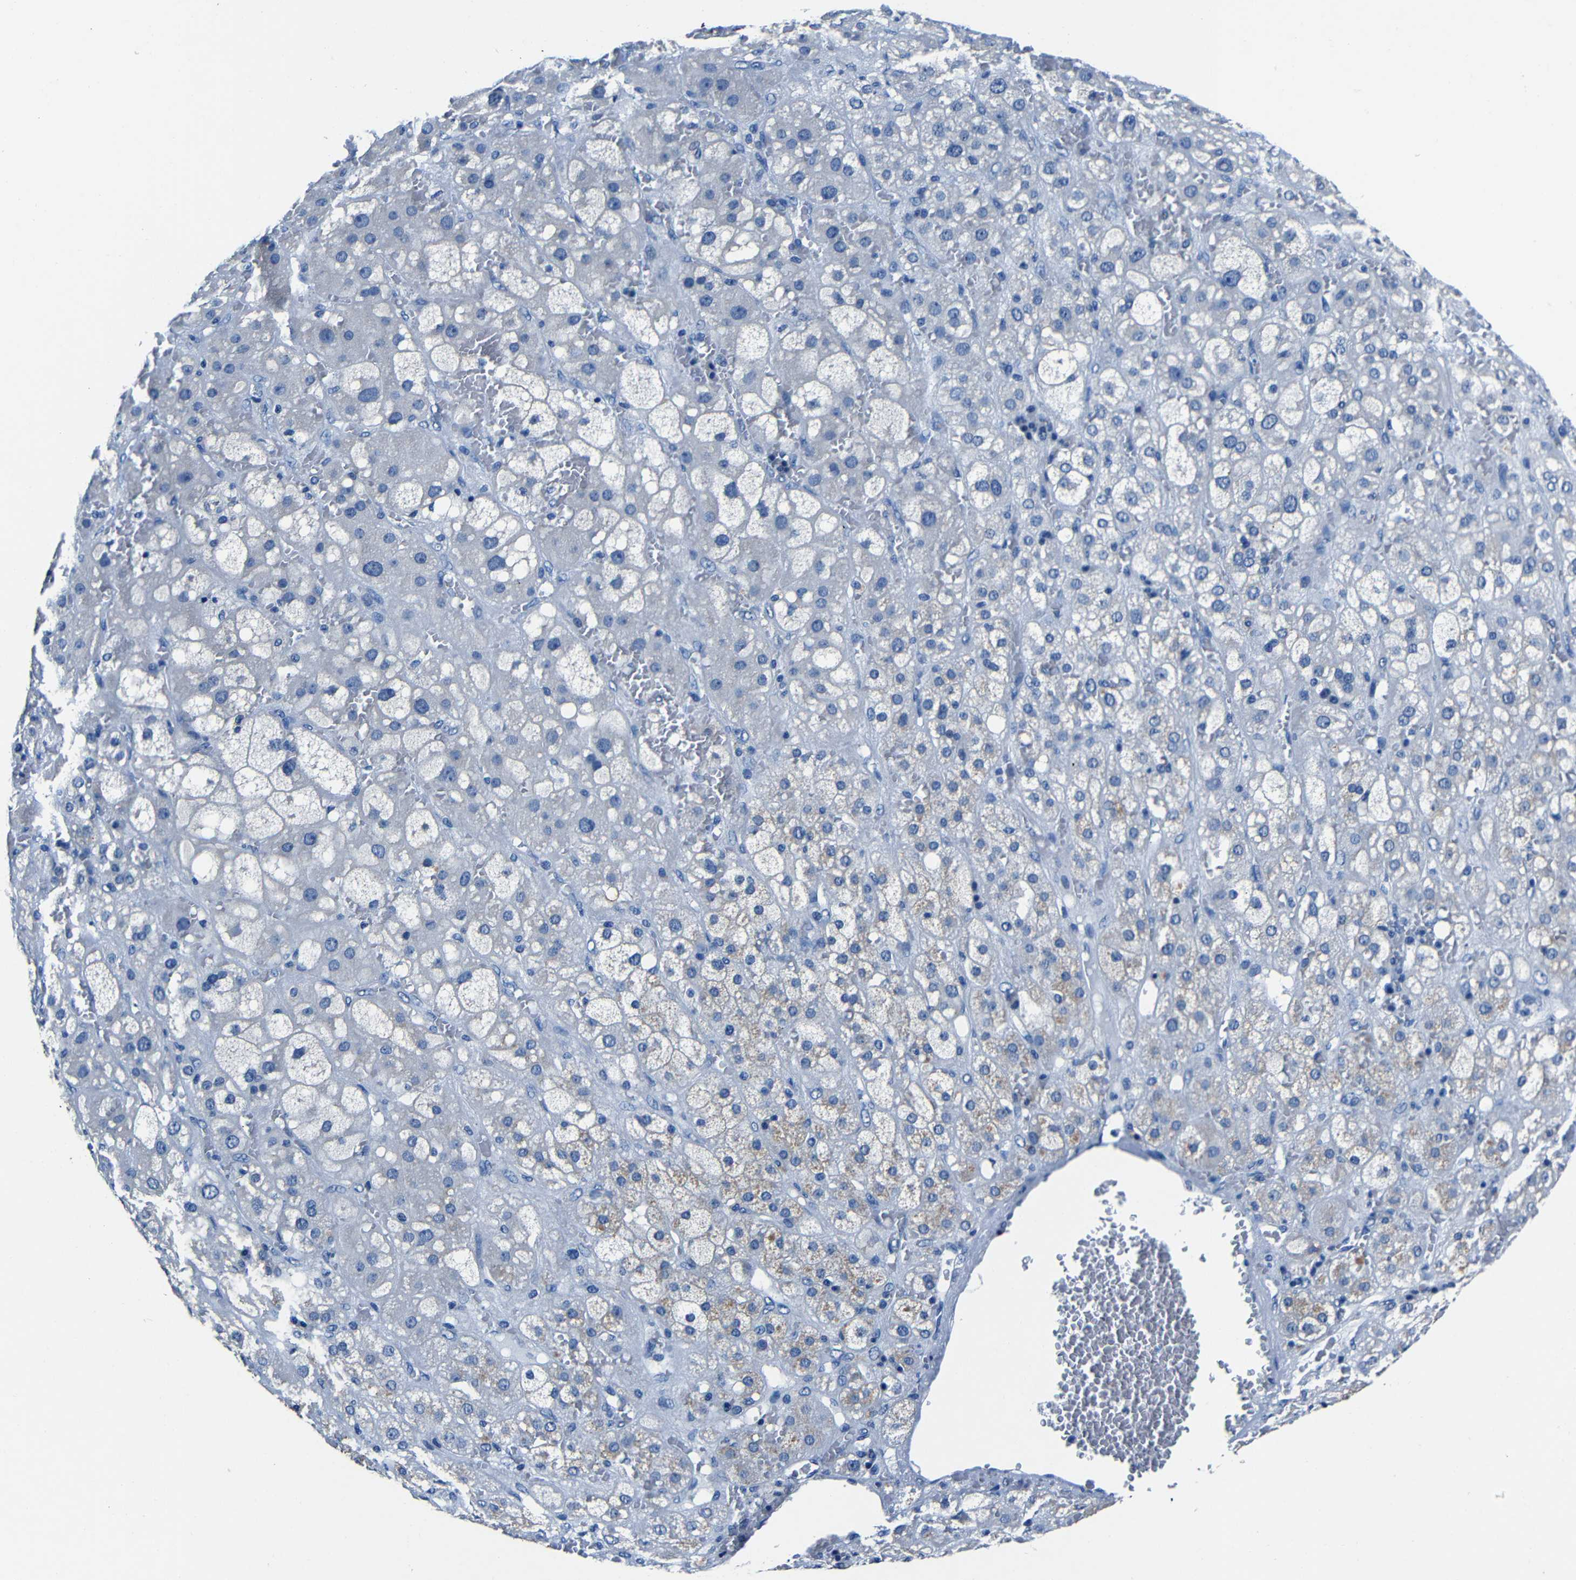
{"staining": {"intensity": "moderate", "quantity": "<25%", "location": "cytoplasmic/membranous"}, "tissue": "adrenal gland", "cell_type": "Glandular cells", "image_type": "normal", "snomed": [{"axis": "morphology", "description": "Normal tissue, NOS"}, {"axis": "topography", "description": "Adrenal gland"}], "caption": "Normal adrenal gland demonstrates moderate cytoplasmic/membranous expression in about <25% of glandular cells.", "gene": "NCMAP", "patient": {"sex": "female", "age": 47}}